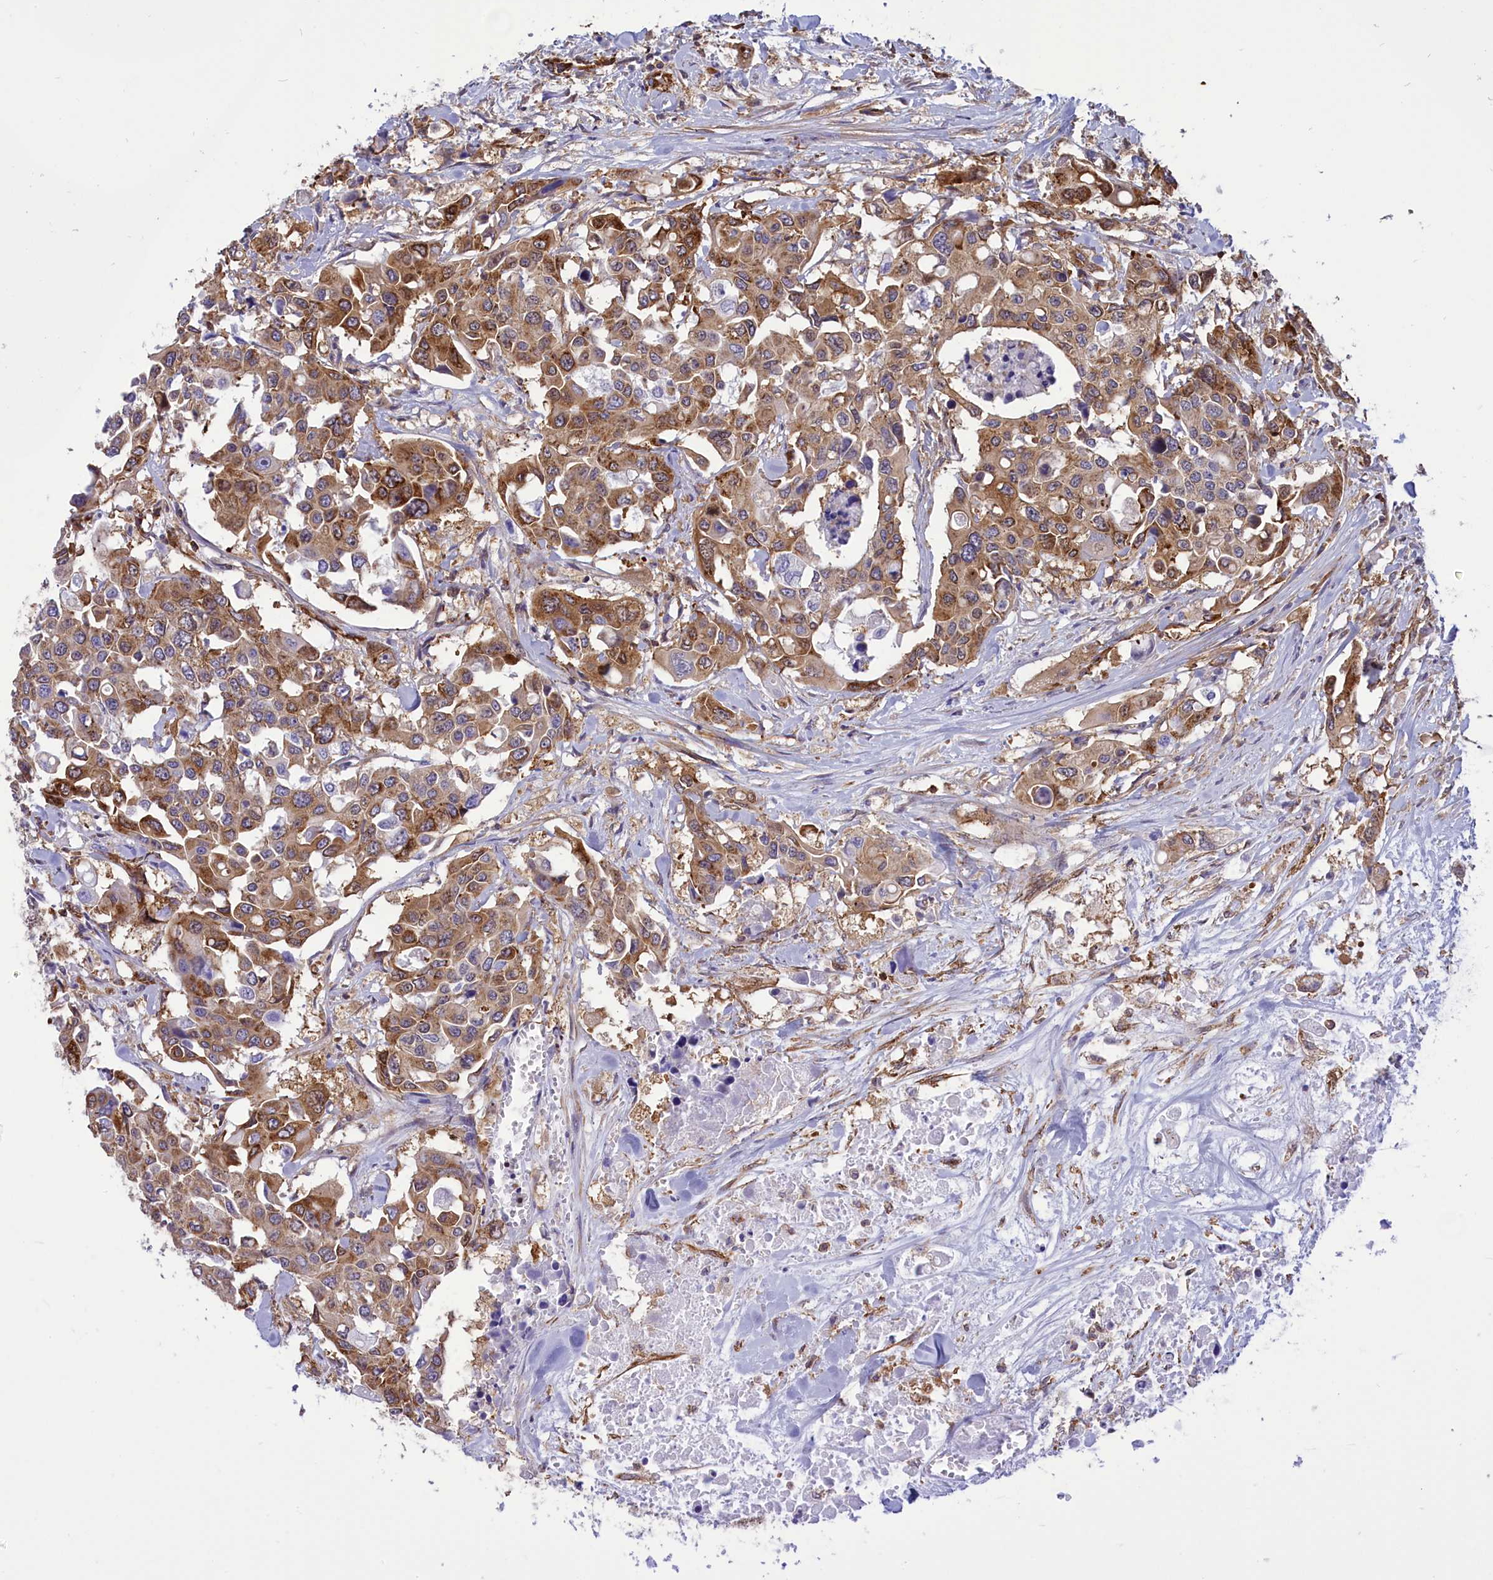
{"staining": {"intensity": "moderate", "quantity": ">75%", "location": "cytoplasmic/membranous"}, "tissue": "colorectal cancer", "cell_type": "Tumor cells", "image_type": "cancer", "snomed": [{"axis": "morphology", "description": "Adenocarcinoma, NOS"}, {"axis": "topography", "description": "Colon"}], "caption": "DAB (3,3'-diaminobenzidine) immunohistochemical staining of adenocarcinoma (colorectal) shows moderate cytoplasmic/membranous protein staining in approximately >75% of tumor cells.", "gene": "SEPTIN9", "patient": {"sex": "male", "age": 77}}